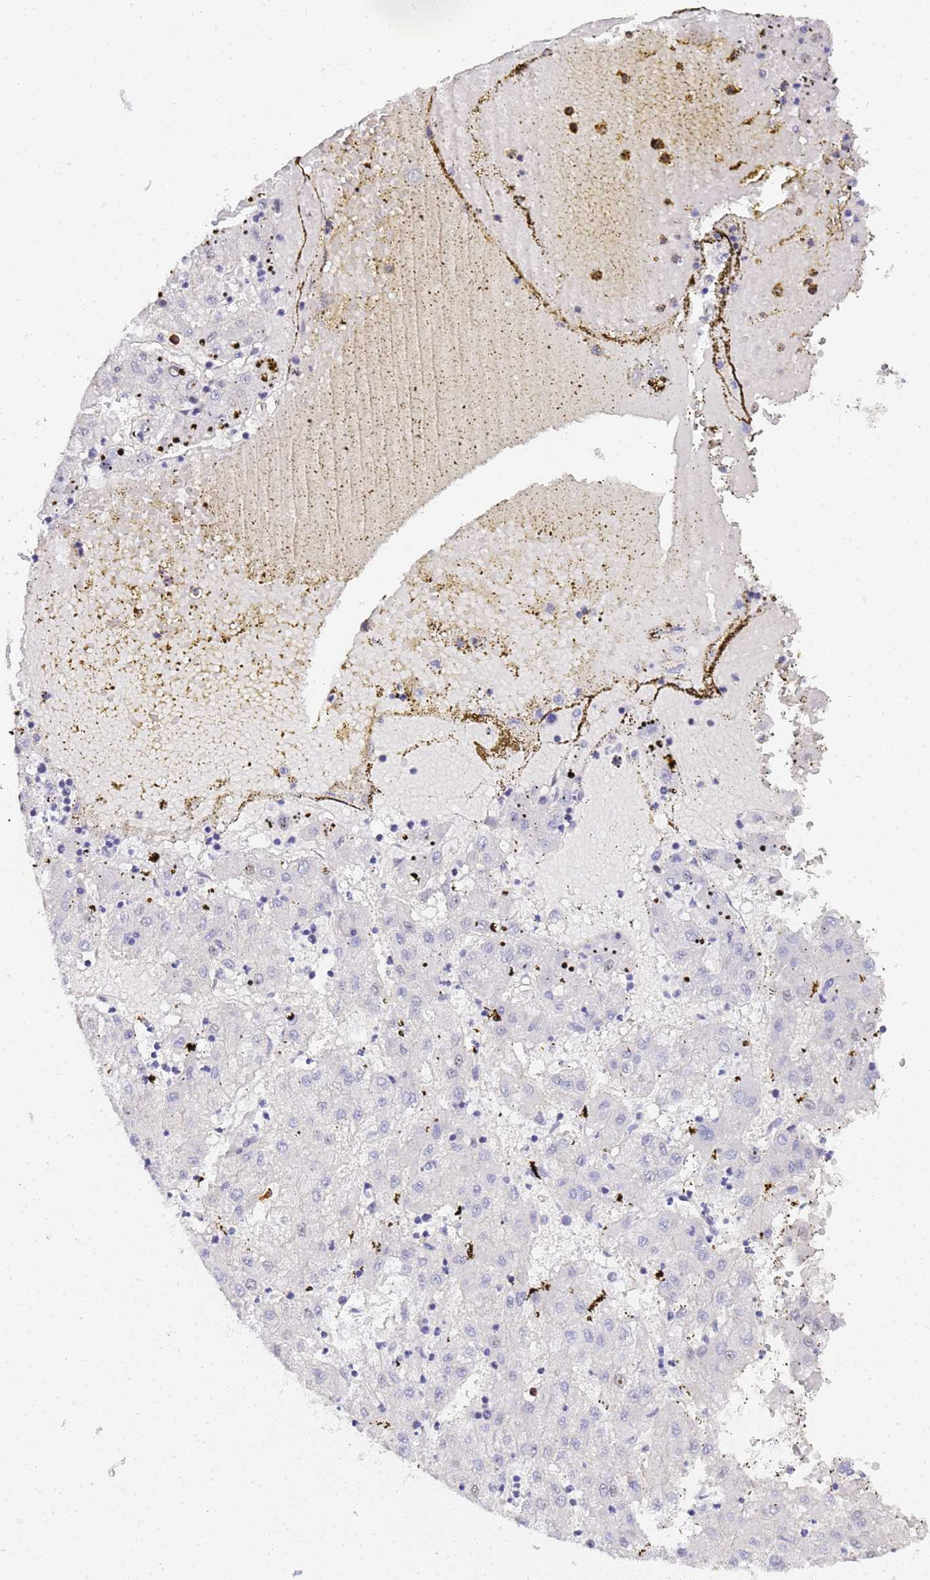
{"staining": {"intensity": "negative", "quantity": "none", "location": "none"}, "tissue": "liver cancer", "cell_type": "Tumor cells", "image_type": "cancer", "snomed": [{"axis": "morphology", "description": "Carcinoma, Hepatocellular, NOS"}, {"axis": "topography", "description": "Liver"}], "caption": "Immunohistochemistry (IHC) histopathology image of human liver hepatocellular carcinoma stained for a protein (brown), which reveals no positivity in tumor cells.", "gene": "GON4L", "patient": {"sex": "male", "age": 72}}